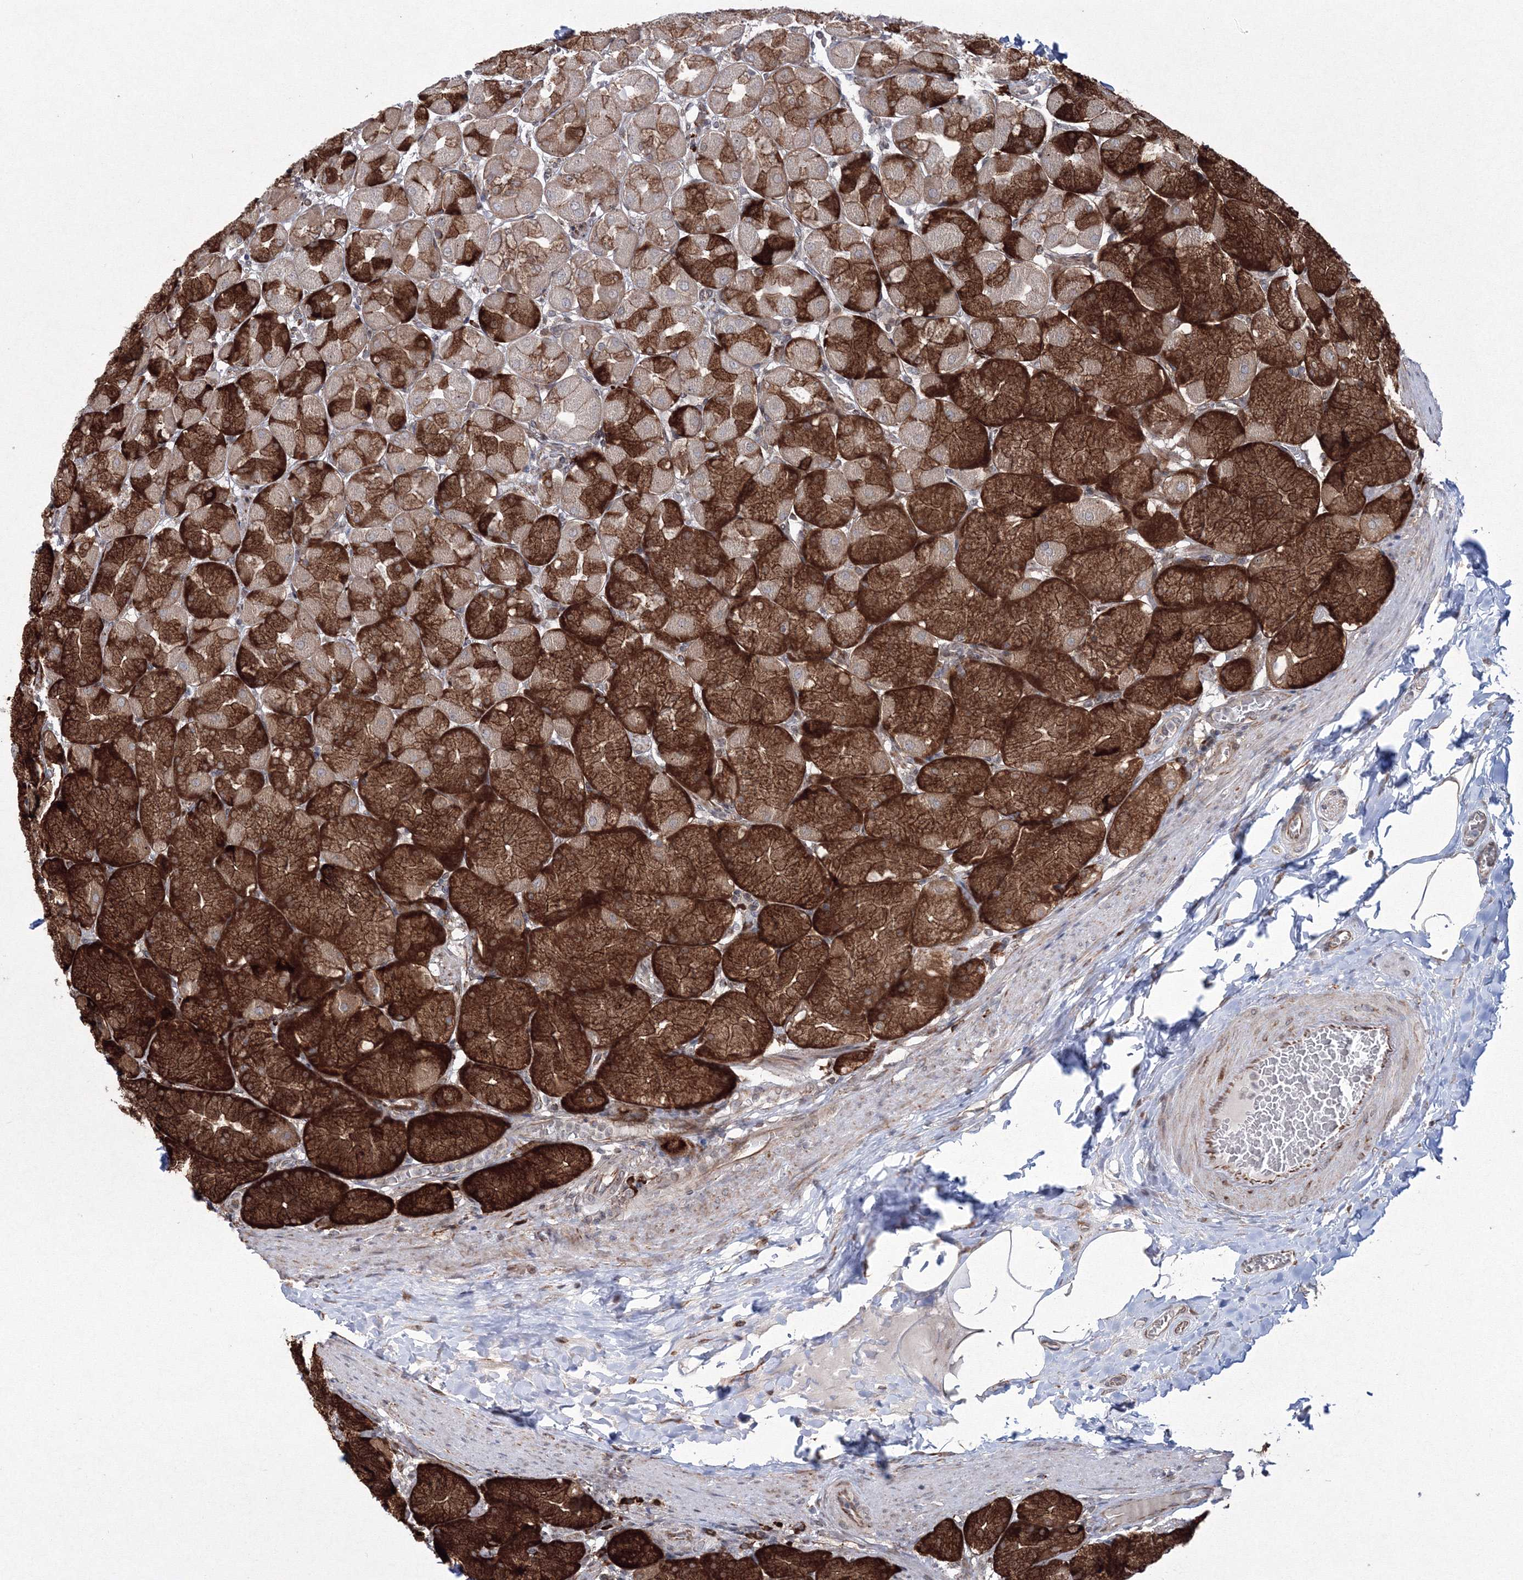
{"staining": {"intensity": "strong", "quantity": ">75%", "location": "cytoplasmic/membranous"}, "tissue": "stomach", "cell_type": "Glandular cells", "image_type": "normal", "snomed": [{"axis": "morphology", "description": "Normal tissue, NOS"}, {"axis": "topography", "description": "Stomach, upper"}], "caption": "A high amount of strong cytoplasmic/membranous positivity is seen in about >75% of glandular cells in unremarkable stomach. Using DAB (3,3'-diaminobenzidine) (brown) and hematoxylin (blue) stains, captured at high magnification using brightfield microscopy.", "gene": "EFCAB12", "patient": {"sex": "female", "age": 56}}